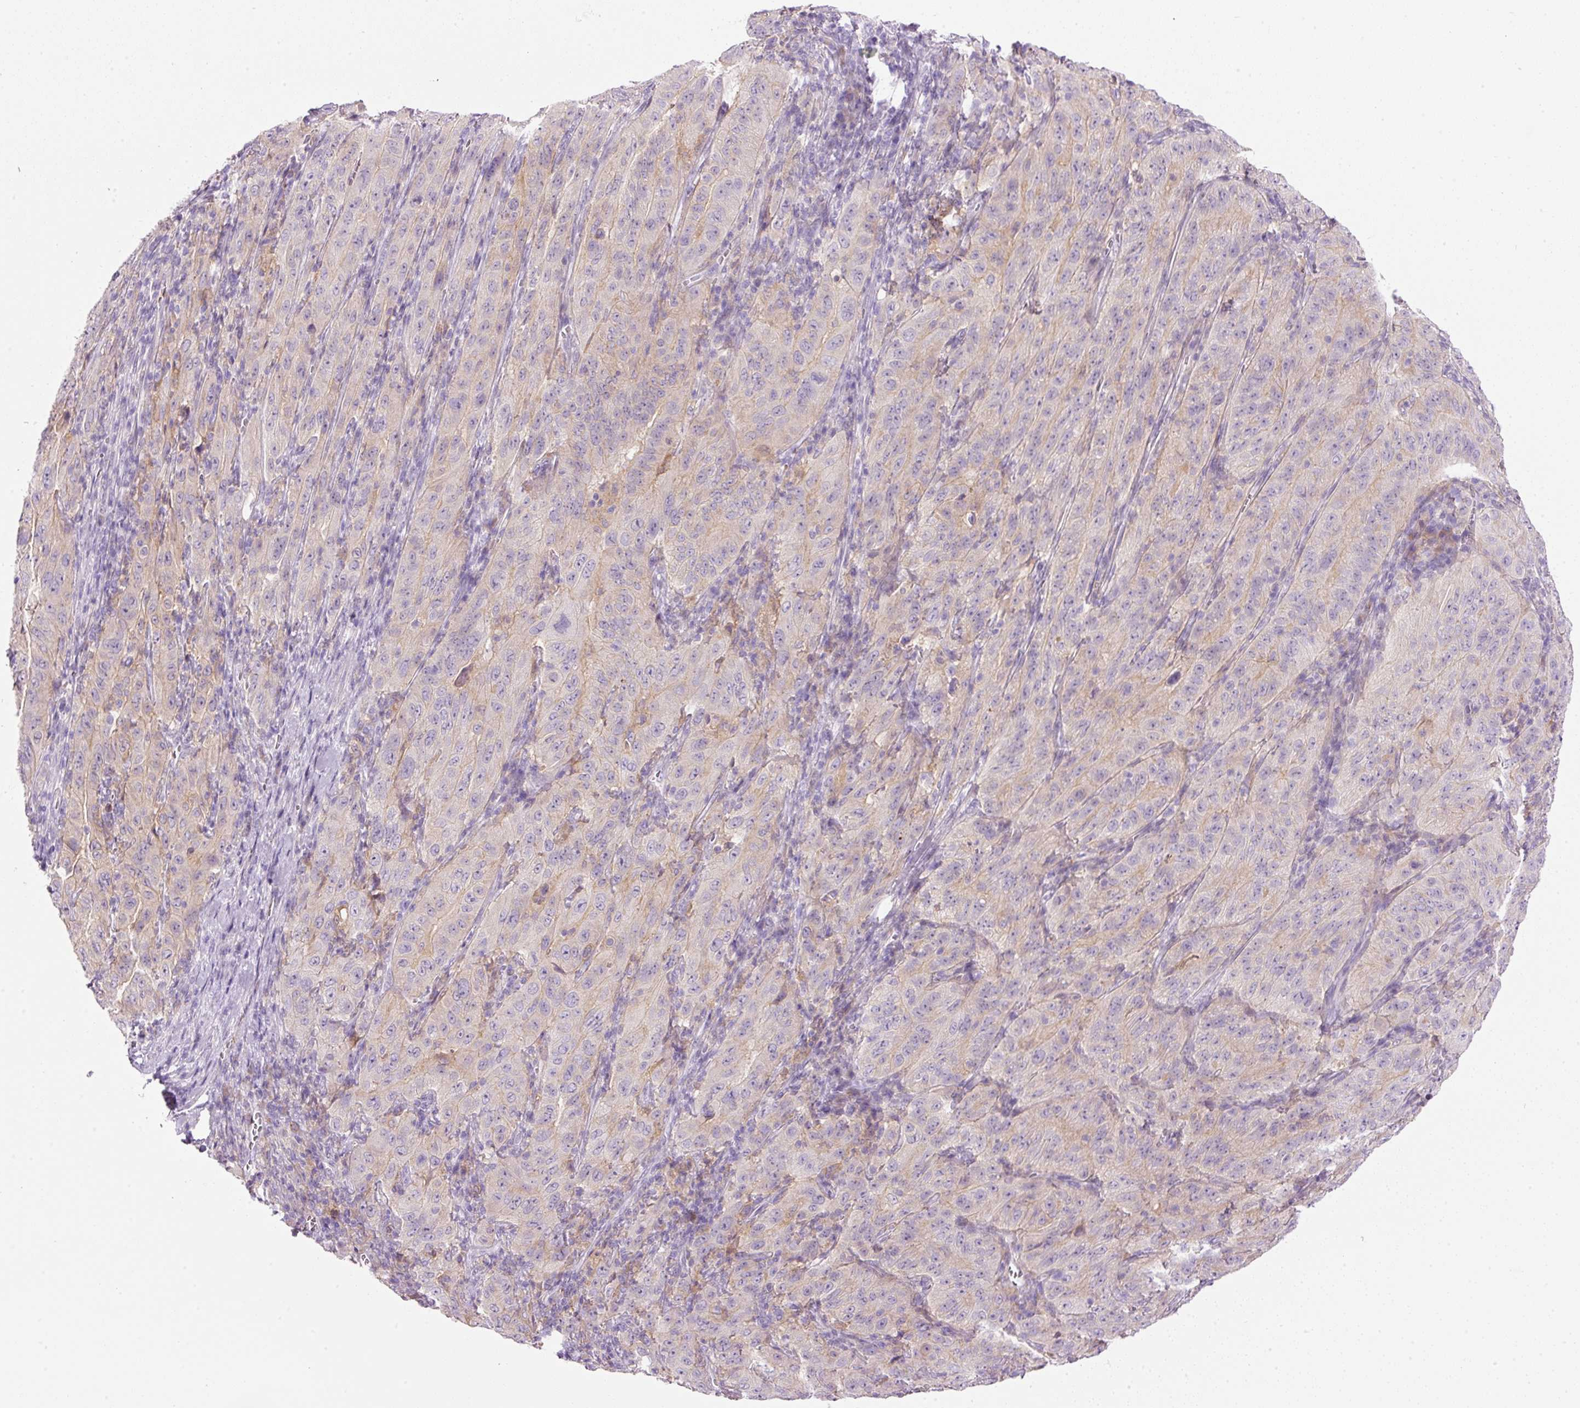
{"staining": {"intensity": "negative", "quantity": "none", "location": "none"}, "tissue": "pancreatic cancer", "cell_type": "Tumor cells", "image_type": "cancer", "snomed": [{"axis": "morphology", "description": "Adenocarcinoma, NOS"}, {"axis": "topography", "description": "Pancreas"}], "caption": "The image reveals no significant expression in tumor cells of pancreatic cancer (adenocarcinoma).", "gene": "SRC", "patient": {"sex": "male", "age": 63}}